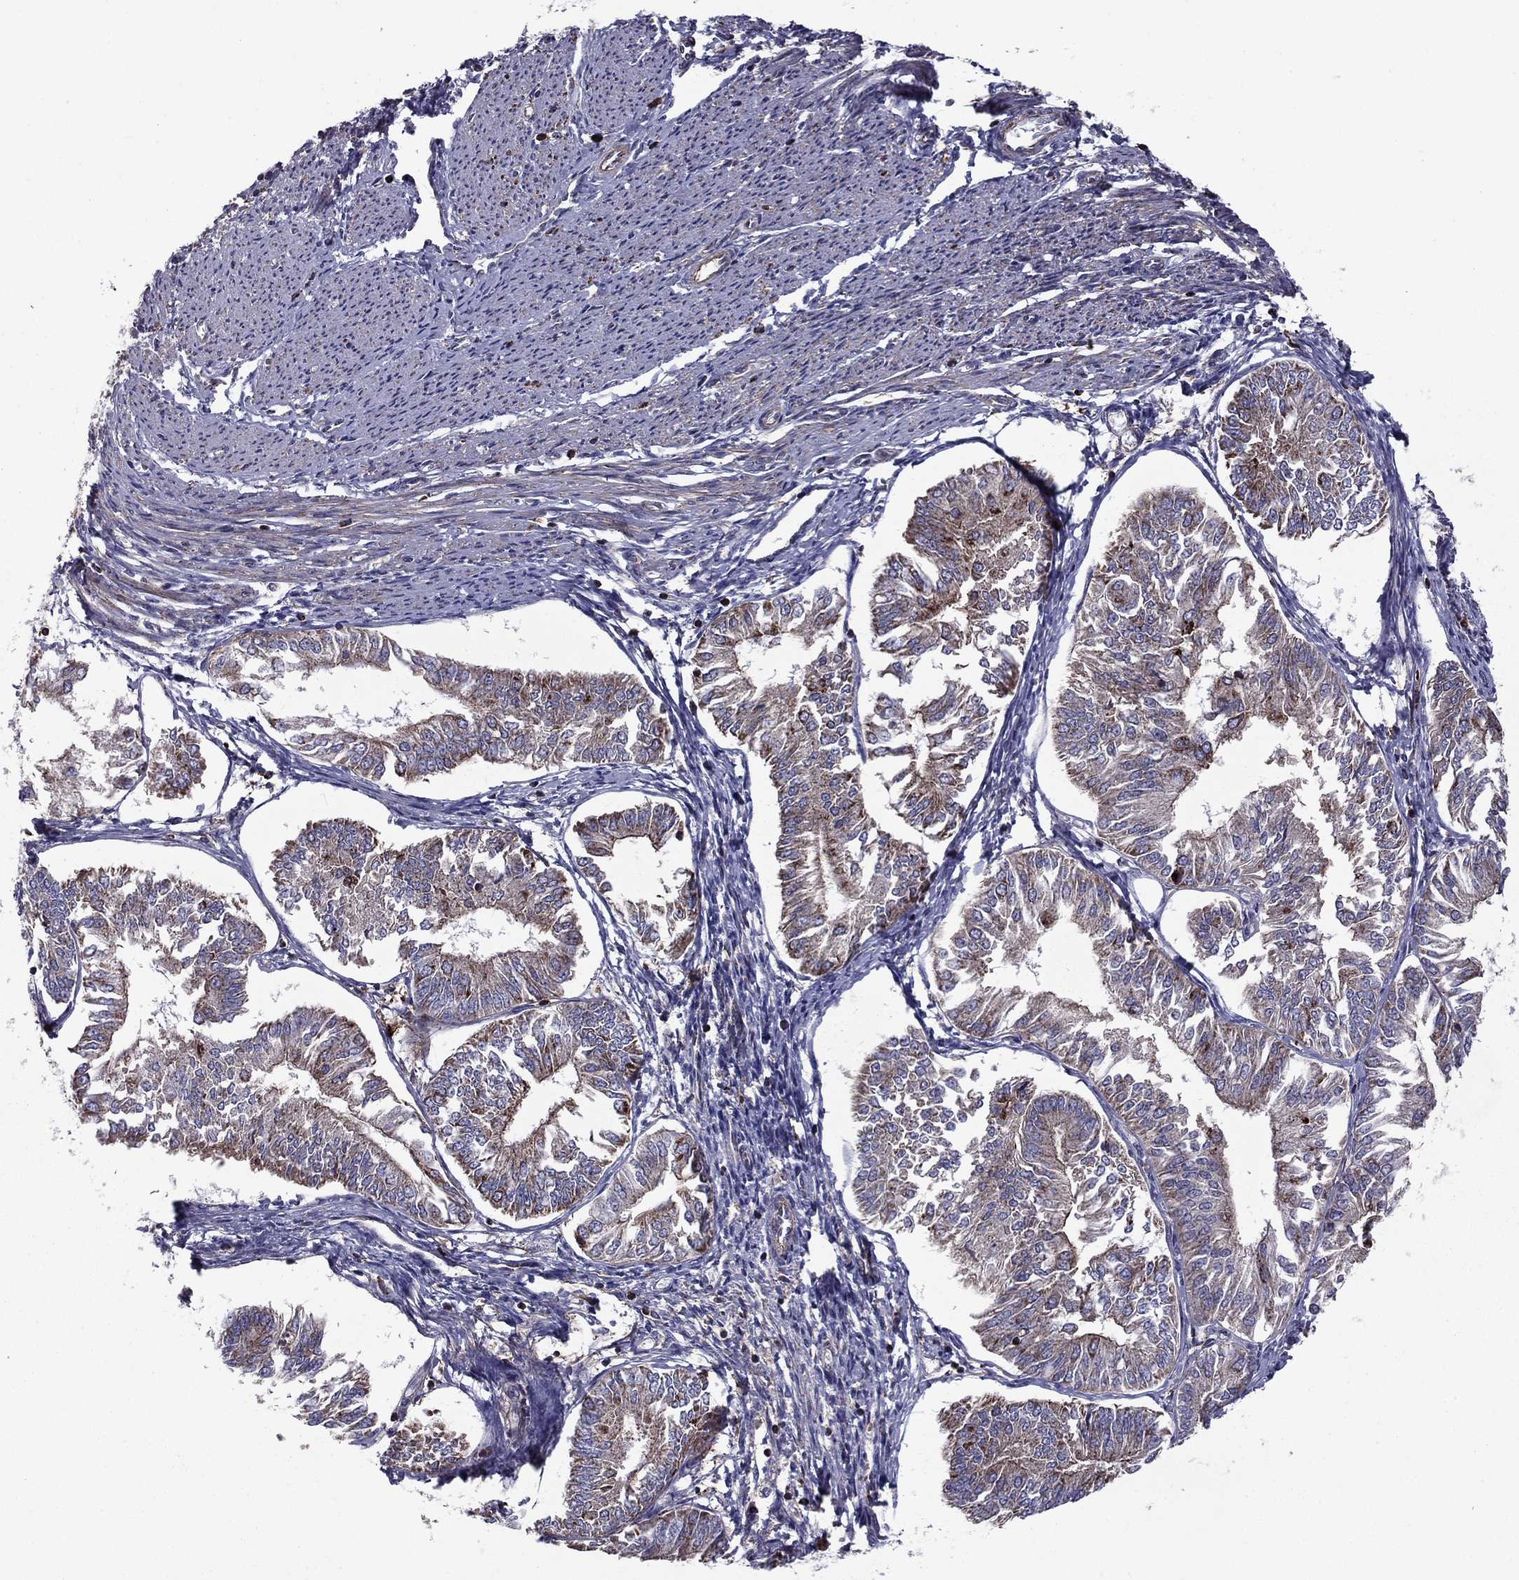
{"staining": {"intensity": "moderate", "quantity": "25%-75%", "location": "cytoplasmic/membranous"}, "tissue": "endometrial cancer", "cell_type": "Tumor cells", "image_type": "cancer", "snomed": [{"axis": "morphology", "description": "Adenocarcinoma, NOS"}, {"axis": "topography", "description": "Endometrium"}], "caption": "Endometrial cancer (adenocarcinoma) stained for a protein displays moderate cytoplasmic/membranous positivity in tumor cells. Using DAB (brown) and hematoxylin (blue) stains, captured at high magnification using brightfield microscopy.", "gene": "ALG6", "patient": {"sex": "female", "age": 58}}